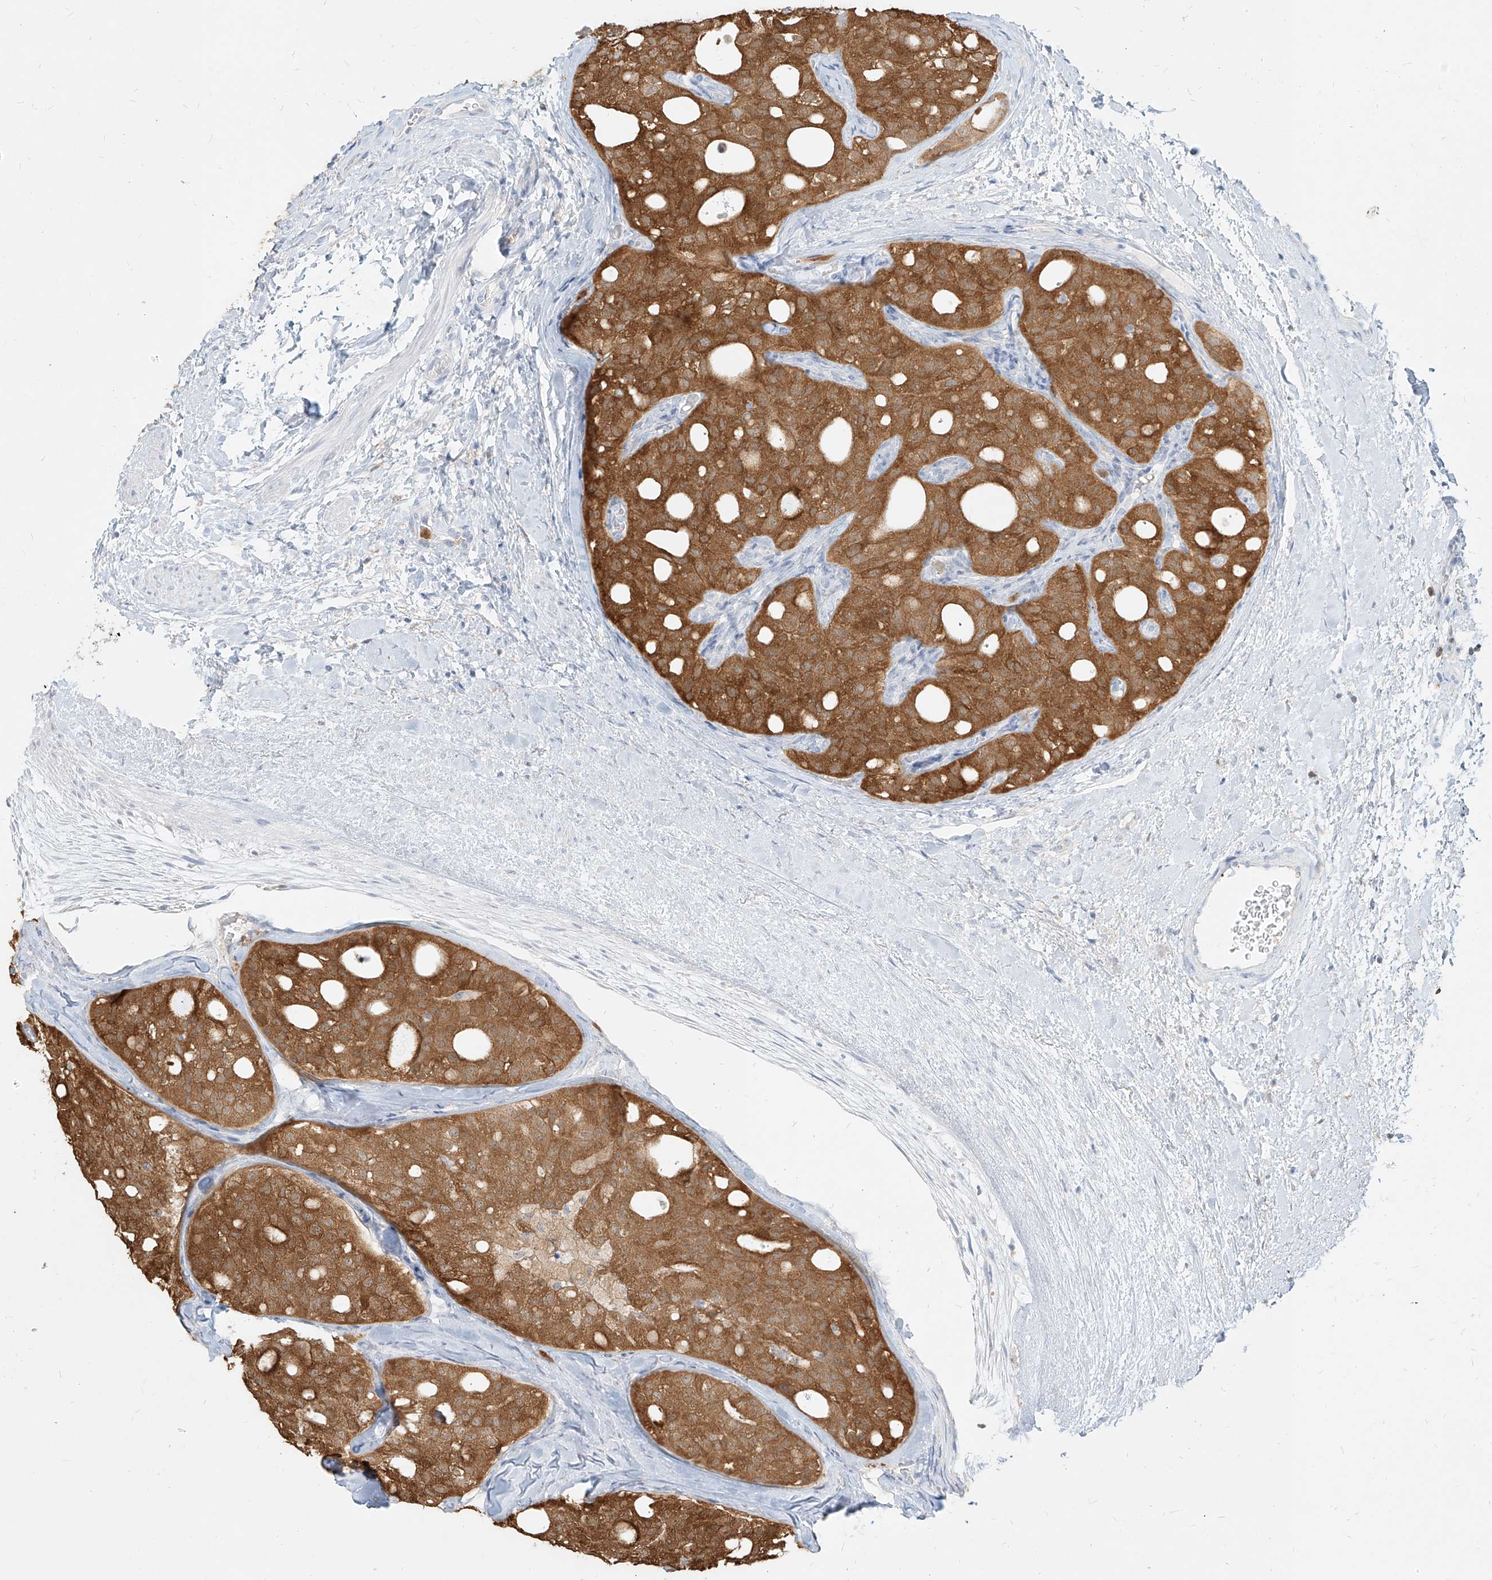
{"staining": {"intensity": "moderate", "quantity": ">75%", "location": "cytoplasmic/membranous"}, "tissue": "thyroid cancer", "cell_type": "Tumor cells", "image_type": "cancer", "snomed": [{"axis": "morphology", "description": "Follicular adenoma carcinoma, NOS"}, {"axis": "topography", "description": "Thyroid gland"}], "caption": "Immunohistochemical staining of thyroid follicular adenoma carcinoma exhibits medium levels of moderate cytoplasmic/membranous staining in approximately >75% of tumor cells. Using DAB (brown) and hematoxylin (blue) stains, captured at high magnification using brightfield microscopy.", "gene": "PGD", "patient": {"sex": "male", "age": 75}}